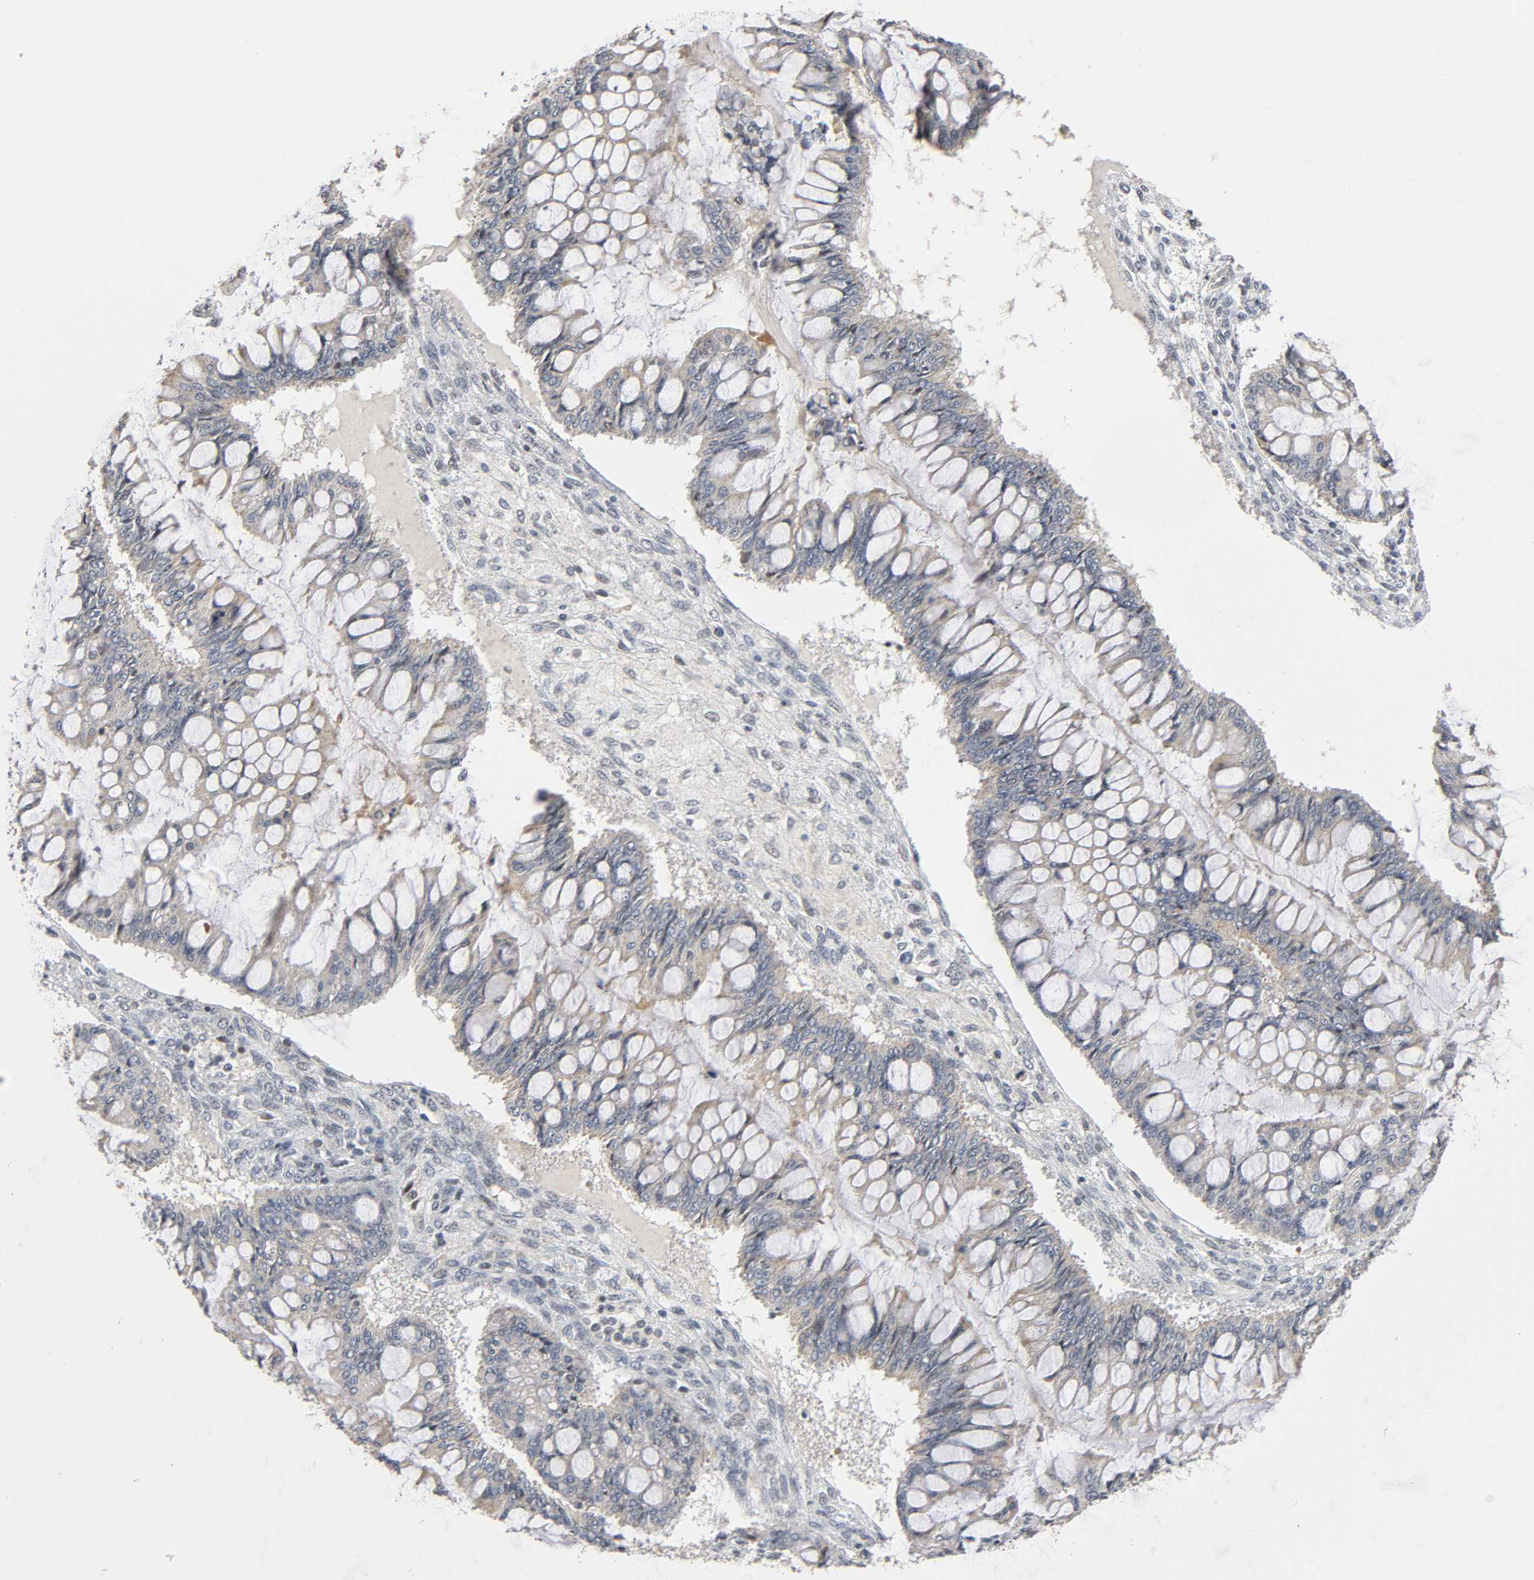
{"staining": {"intensity": "weak", "quantity": "25%-75%", "location": "cytoplasmic/membranous"}, "tissue": "ovarian cancer", "cell_type": "Tumor cells", "image_type": "cancer", "snomed": [{"axis": "morphology", "description": "Cystadenocarcinoma, mucinous, NOS"}, {"axis": "topography", "description": "Ovary"}], "caption": "Mucinous cystadenocarcinoma (ovarian) stained with IHC exhibits weak cytoplasmic/membranous positivity in approximately 25%-75% of tumor cells.", "gene": "KAT2B", "patient": {"sex": "female", "age": 73}}